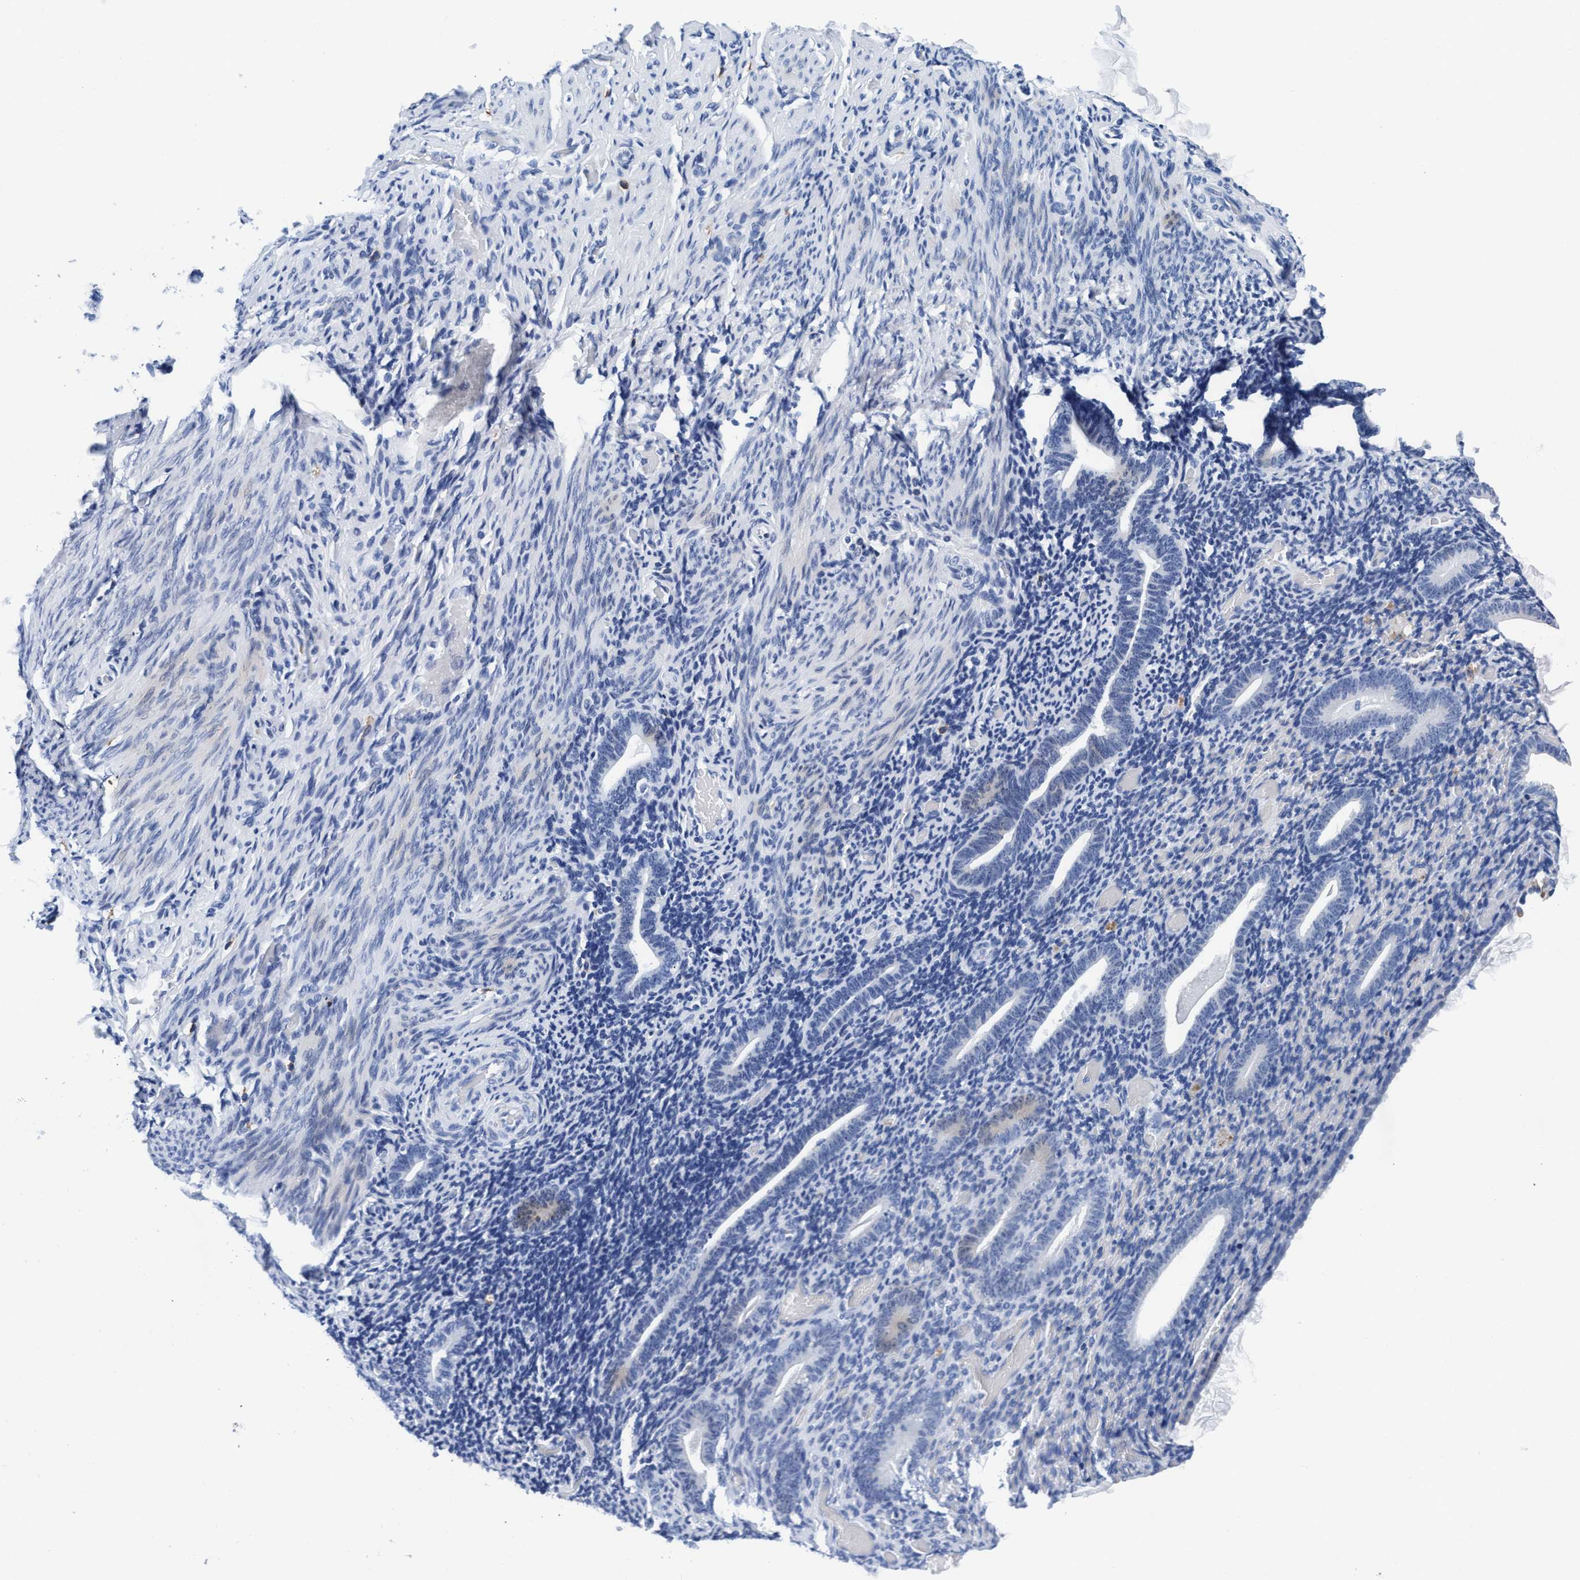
{"staining": {"intensity": "negative", "quantity": "none", "location": "none"}, "tissue": "endometrium", "cell_type": "Cells in endometrial stroma", "image_type": "normal", "snomed": [{"axis": "morphology", "description": "Normal tissue, NOS"}, {"axis": "topography", "description": "Endometrium"}], "caption": "Protein analysis of benign endometrium displays no significant positivity in cells in endometrial stroma.", "gene": "ARSG", "patient": {"sex": "female", "age": 51}}